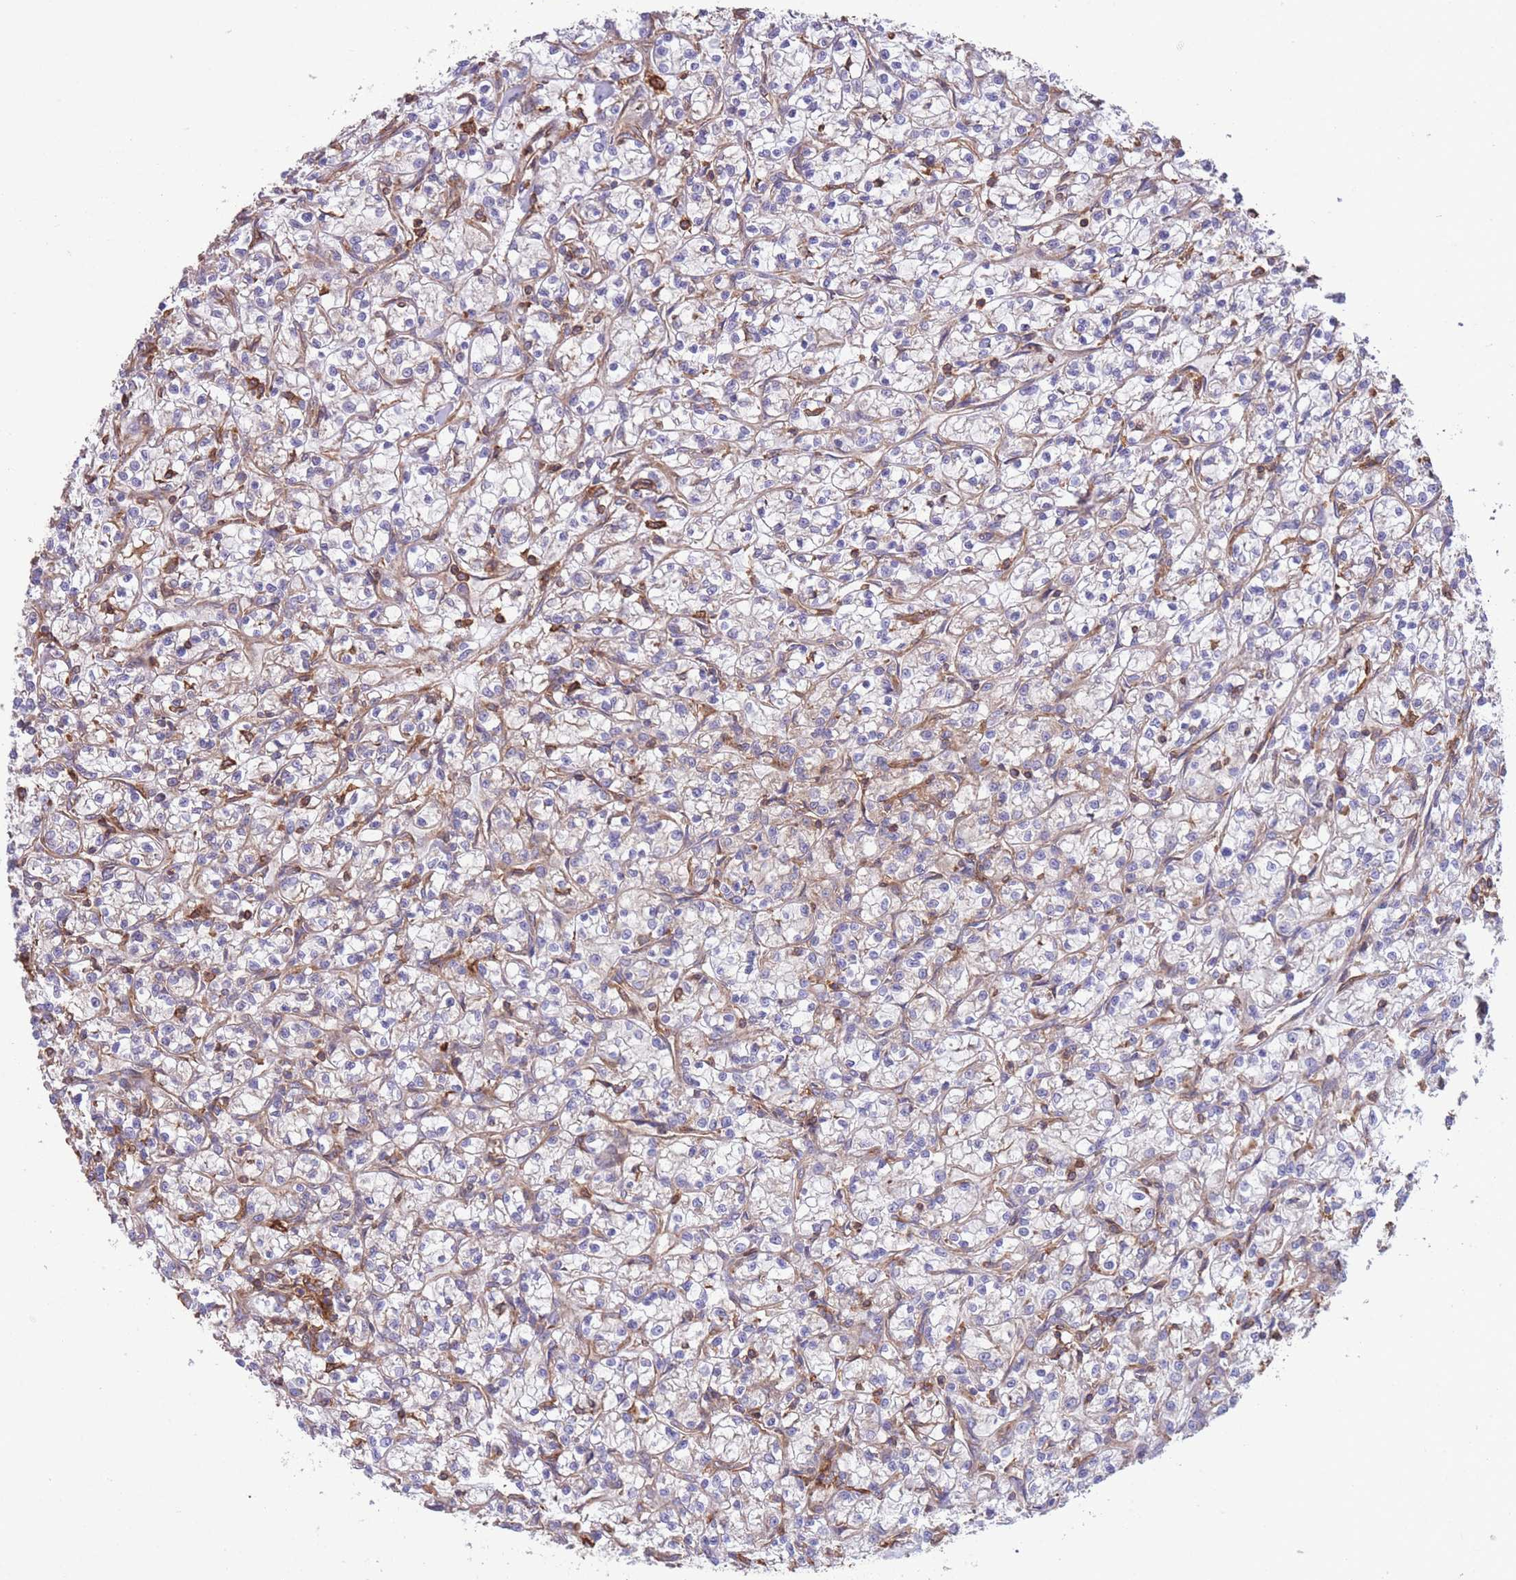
{"staining": {"intensity": "negative", "quantity": "none", "location": "none"}, "tissue": "renal cancer", "cell_type": "Tumor cells", "image_type": "cancer", "snomed": [{"axis": "morphology", "description": "Adenocarcinoma, NOS"}, {"axis": "topography", "description": "Kidney"}], "caption": "High power microscopy histopathology image of an IHC image of adenocarcinoma (renal), revealing no significant staining in tumor cells.", "gene": "LRRN4CL", "patient": {"sex": "female", "age": 59}}